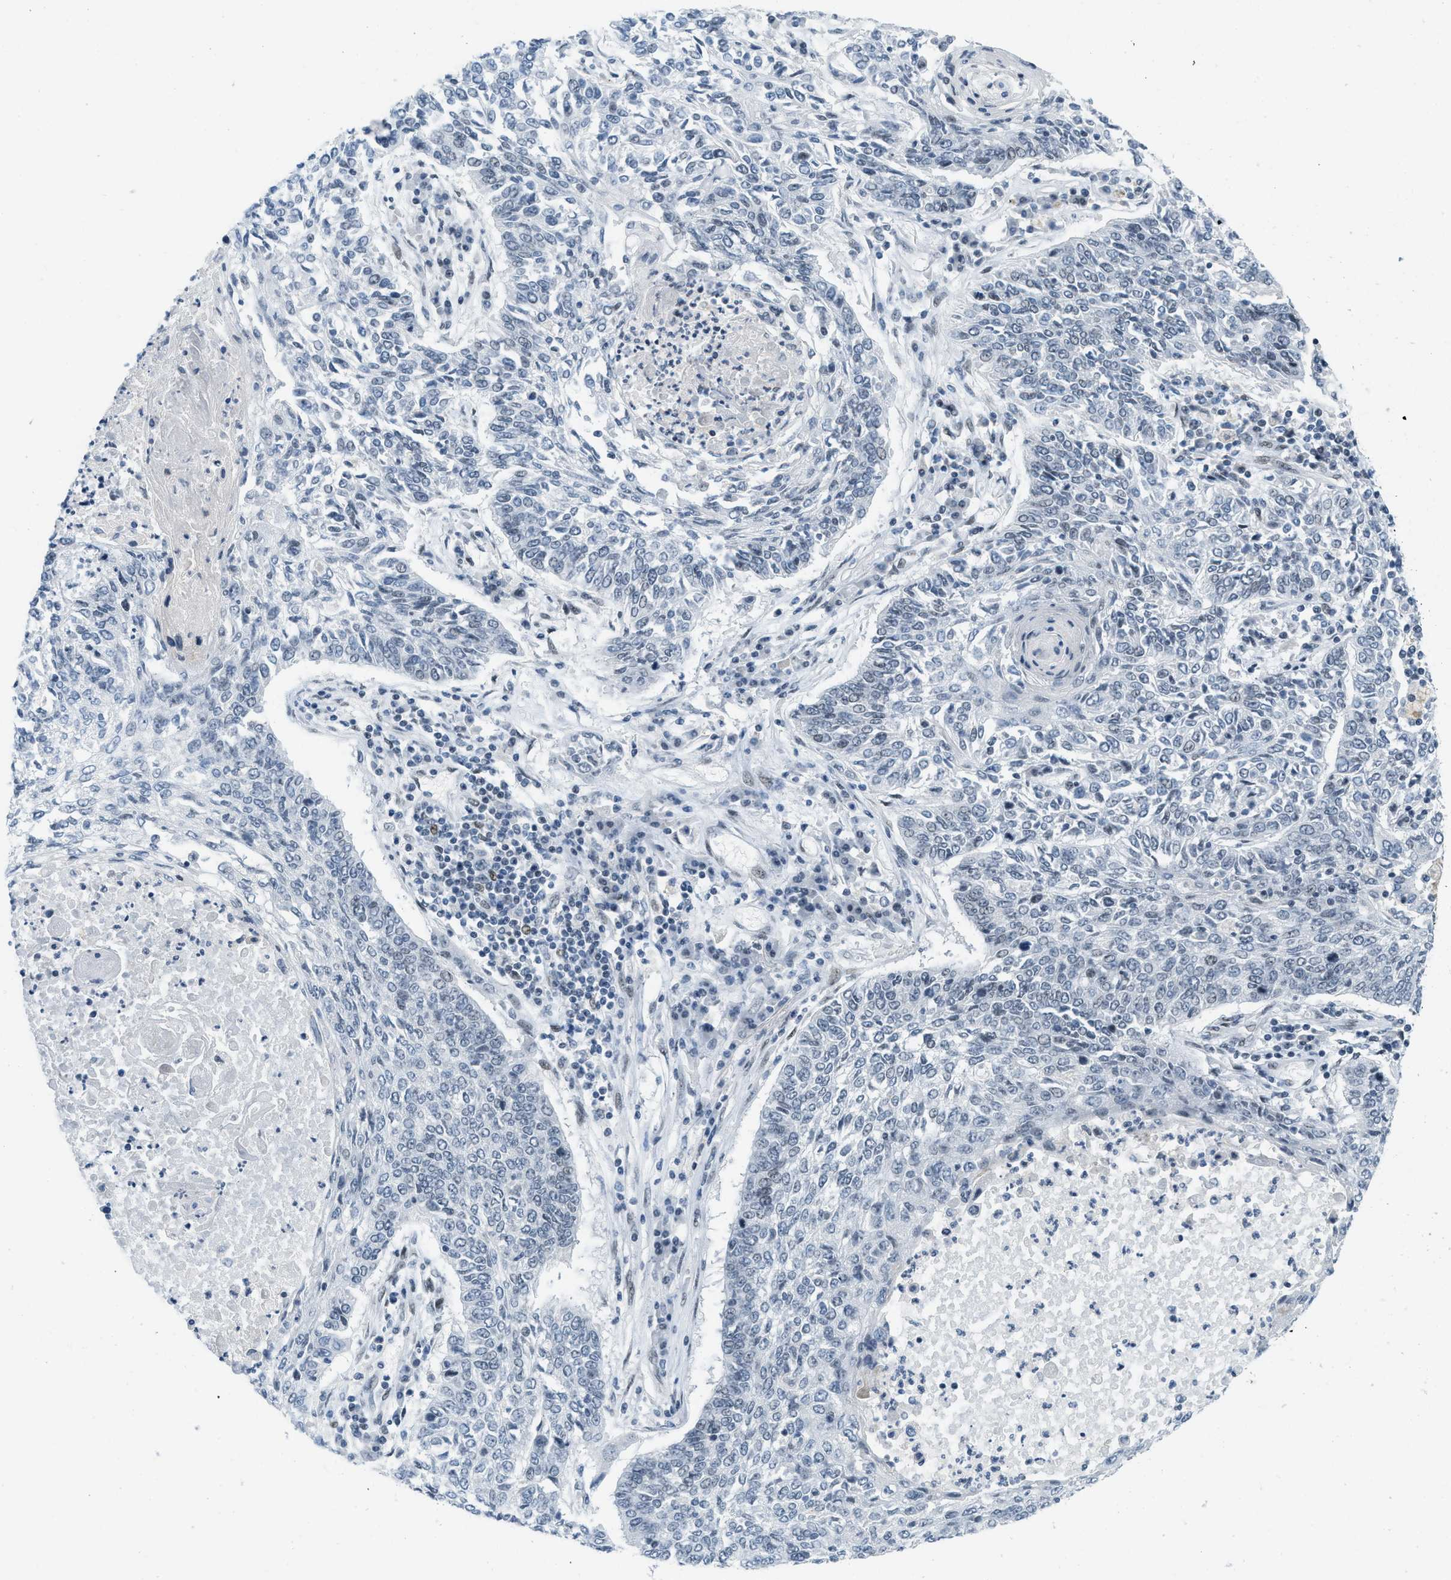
{"staining": {"intensity": "negative", "quantity": "none", "location": "none"}, "tissue": "lung cancer", "cell_type": "Tumor cells", "image_type": "cancer", "snomed": [{"axis": "morphology", "description": "Normal tissue, NOS"}, {"axis": "morphology", "description": "Squamous cell carcinoma, NOS"}, {"axis": "topography", "description": "Cartilage tissue"}, {"axis": "topography", "description": "Bronchus"}, {"axis": "topography", "description": "Lung"}], "caption": "Tumor cells are negative for brown protein staining in squamous cell carcinoma (lung).", "gene": "PBX1", "patient": {"sex": "female", "age": 49}}